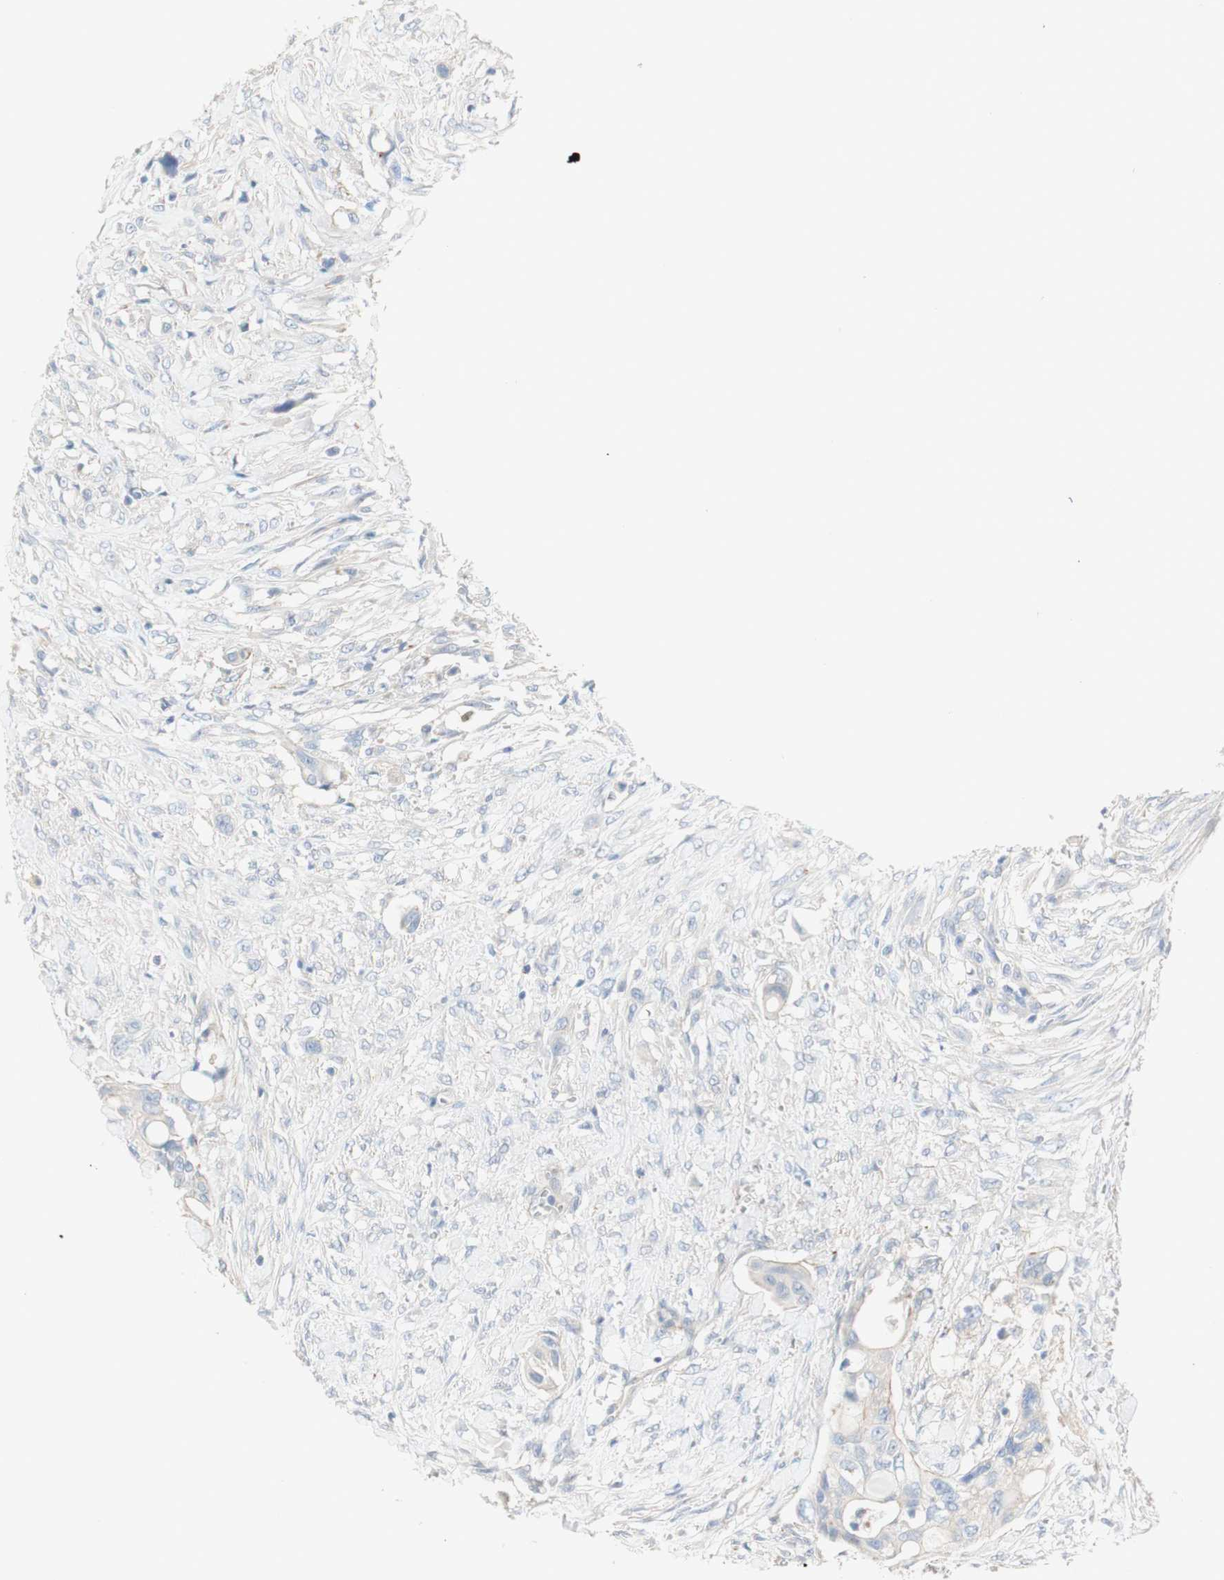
{"staining": {"intensity": "negative", "quantity": "none", "location": "none"}, "tissue": "colorectal cancer", "cell_type": "Tumor cells", "image_type": "cancer", "snomed": [{"axis": "morphology", "description": "Adenocarcinoma, NOS"}, {"axis": "topography", "description": "Colon"}], "caption": "An IHC histopathology image of adenocarcinoma (colorectal) is shown. There is no staining in tumor cells of adenocarcinoma (colorectal).", "gene": "MANEA", "patient": {"sex": "female", "age": 57}}